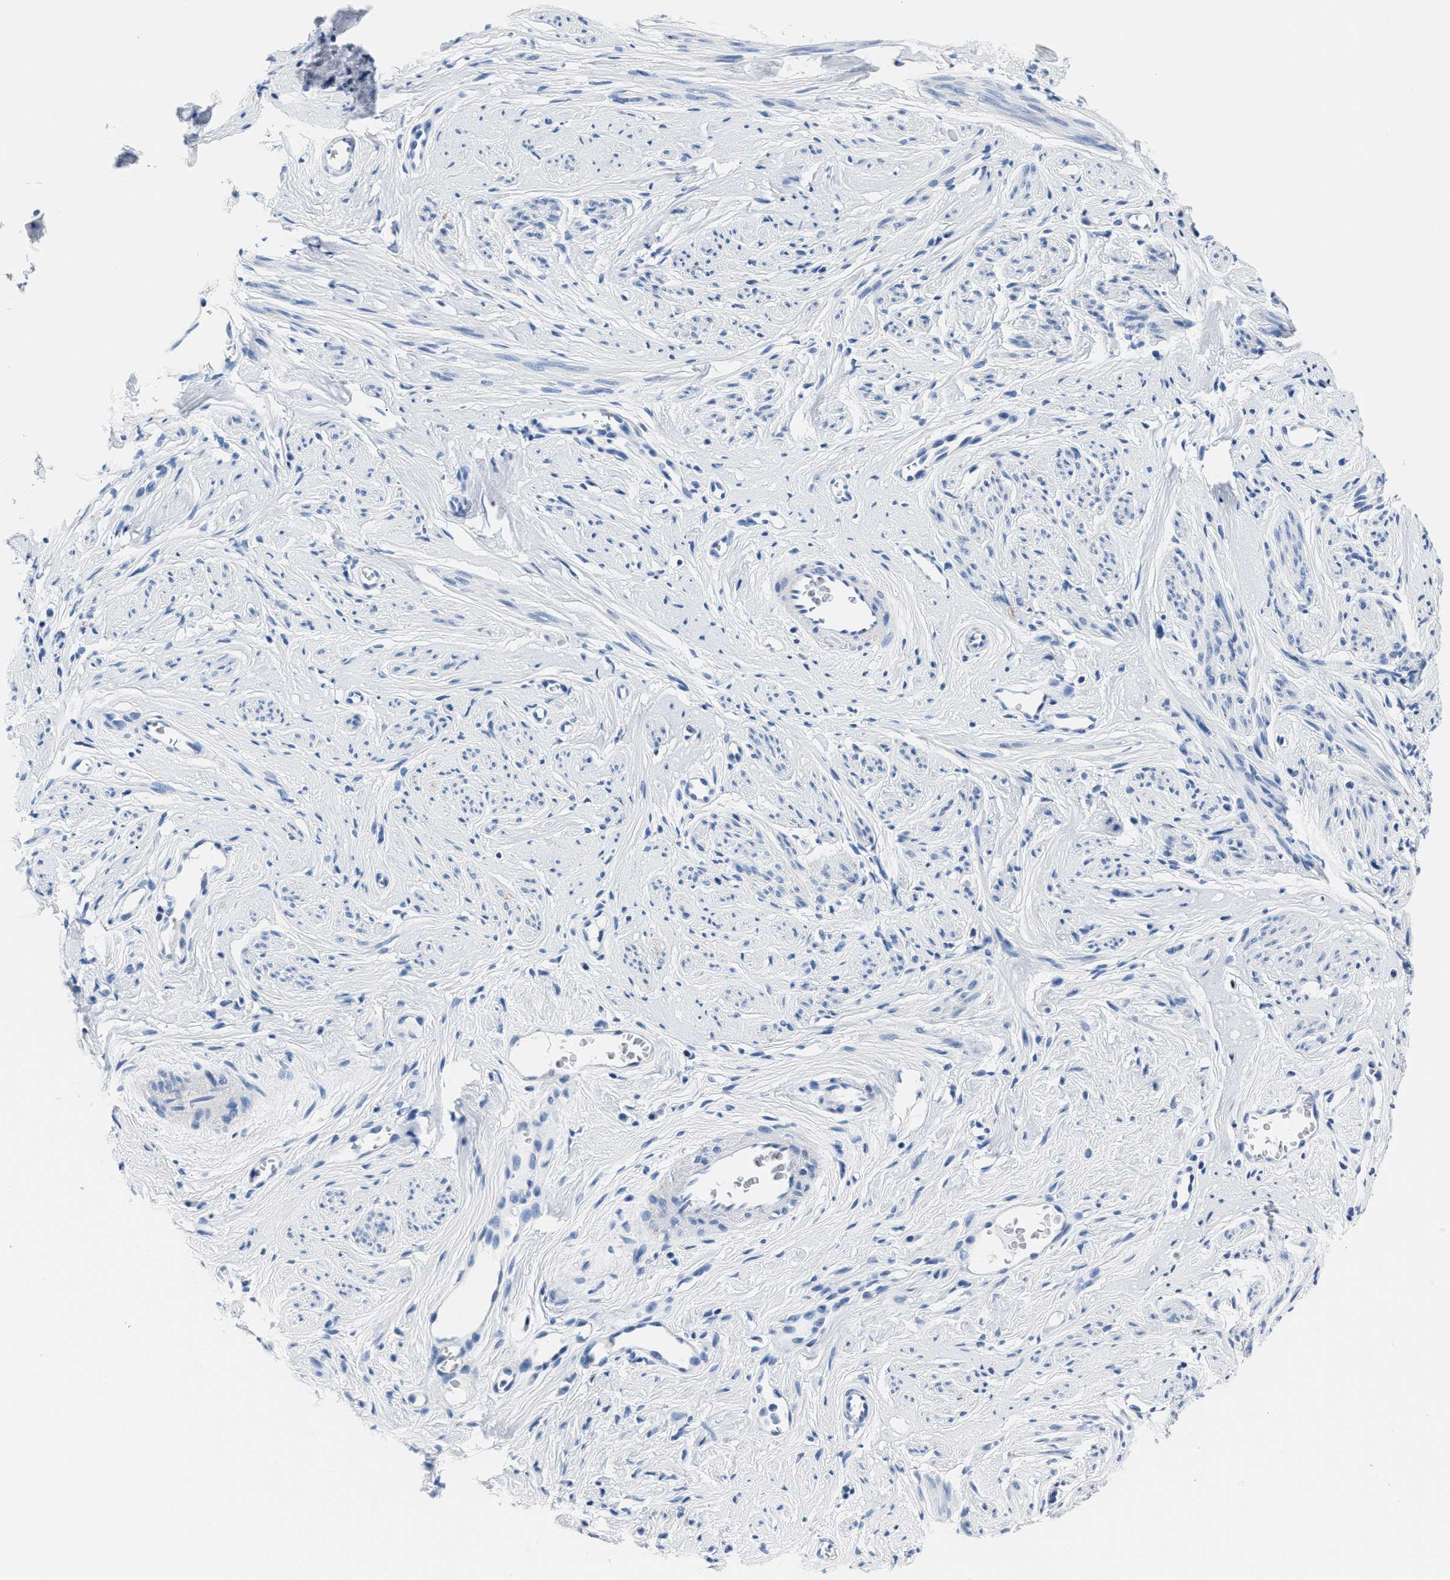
{"staining": {"intensity": "moderate", "quantity": "<25%", "location": "cytoplasmic/membranous"}, "tissue": "cervix", "cell_type": "Glandular cells", "image_type": "normal", "snomed": [{"axis": "morphology", "description": "Normal tissue, NOS"}, {"axis": "topography", "description": "Cervix"}], "caption": "A low amount of moderate cytoplasmic/membranous positivity is seen in approximately <25% of glandular cells in unremarkable cervix. (brown staining indicates protein expression, while blue staining denotes nuclei).", "gene": "AMACR", "patient": {"sex": "female", "age": 77}}